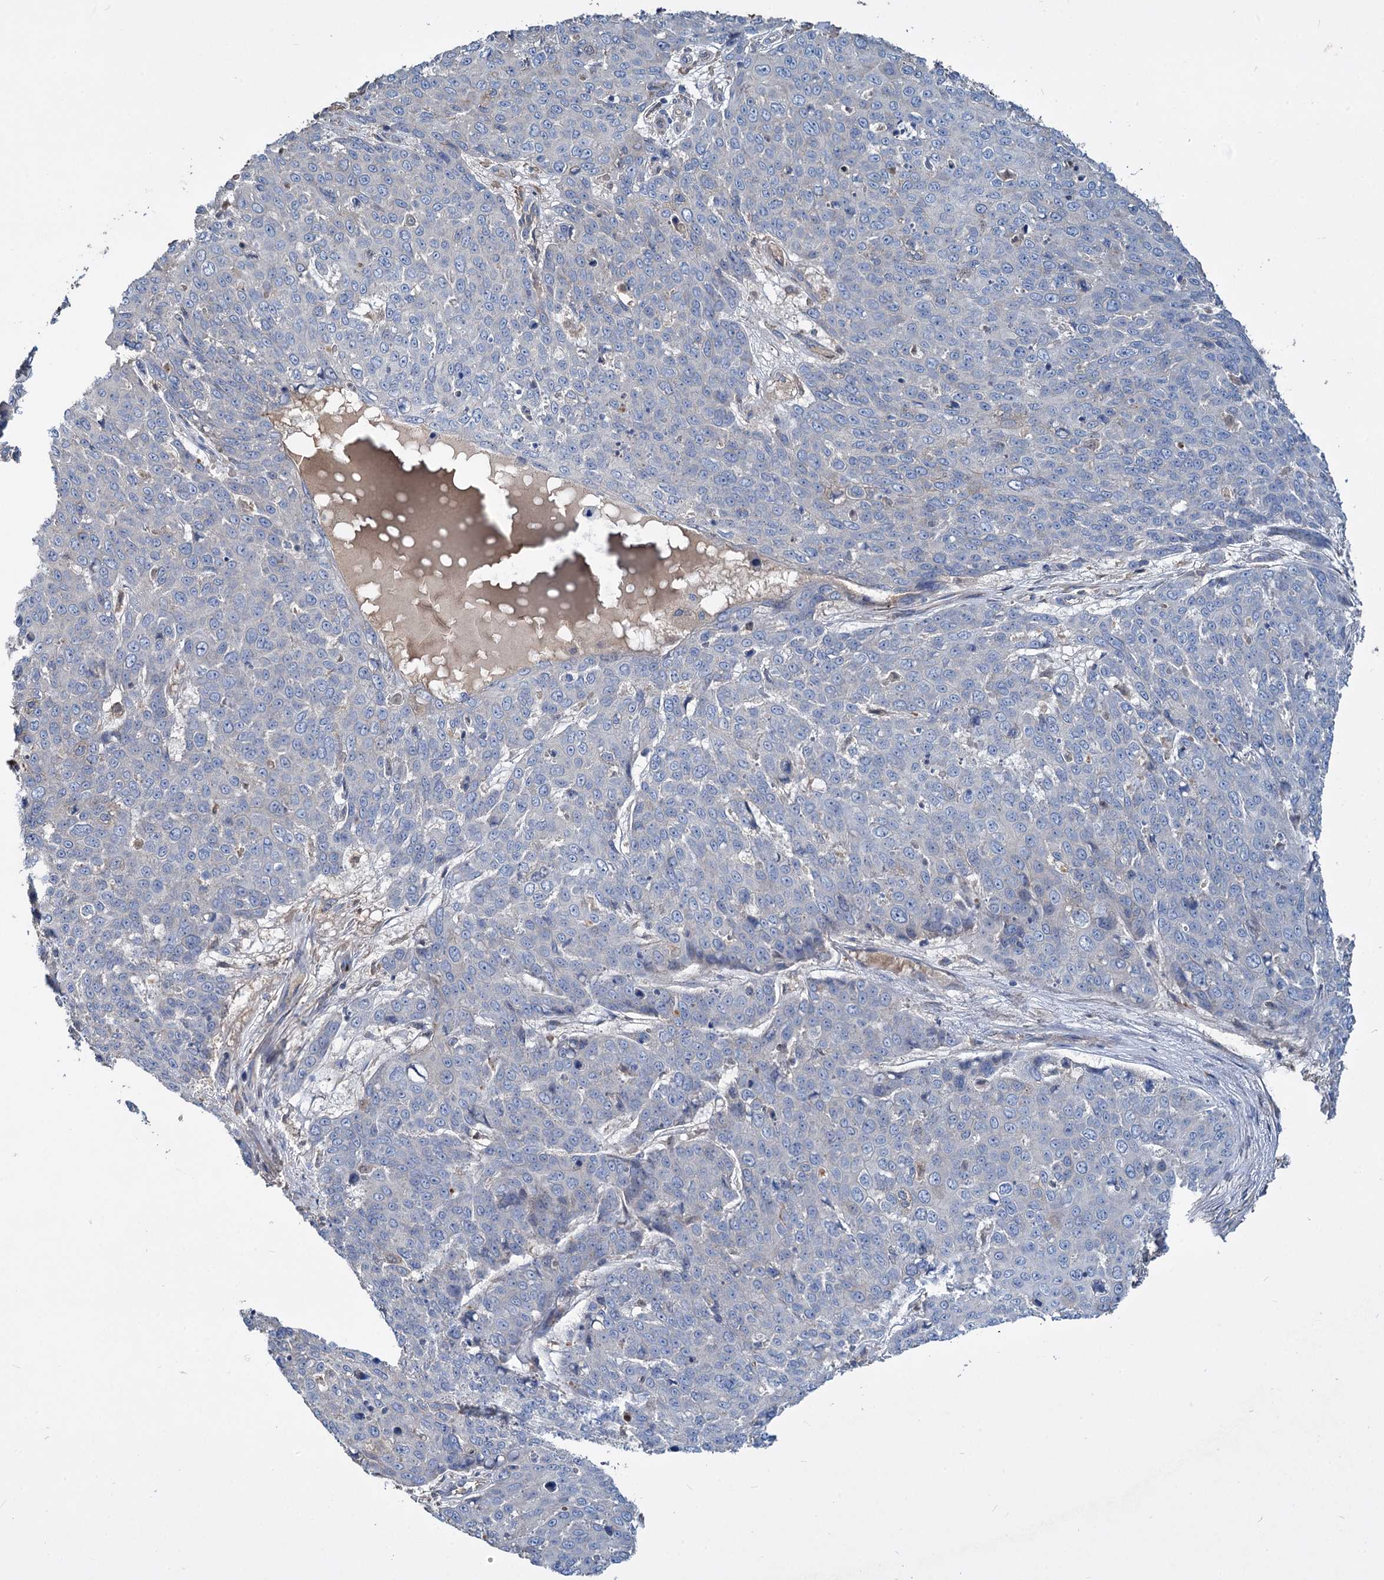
{"staining": {"intensity": "negative", "quantity": "none", "location": "none"}, "tissue": "skin cancer", "cell_type": "Tumor cells", "image_type": "cancer", "snomed": [{"axis": "morphology", "description": "Squamous cell carcinoma, NOS"}, {"axis": "topography", "description": "Skin"}], "caption": "Image shows no protein expression in tumor cells of skin squamous cell carcinoma tissue.", "gene": "URAD", "patient": {"sex": "male", "age": 71}}